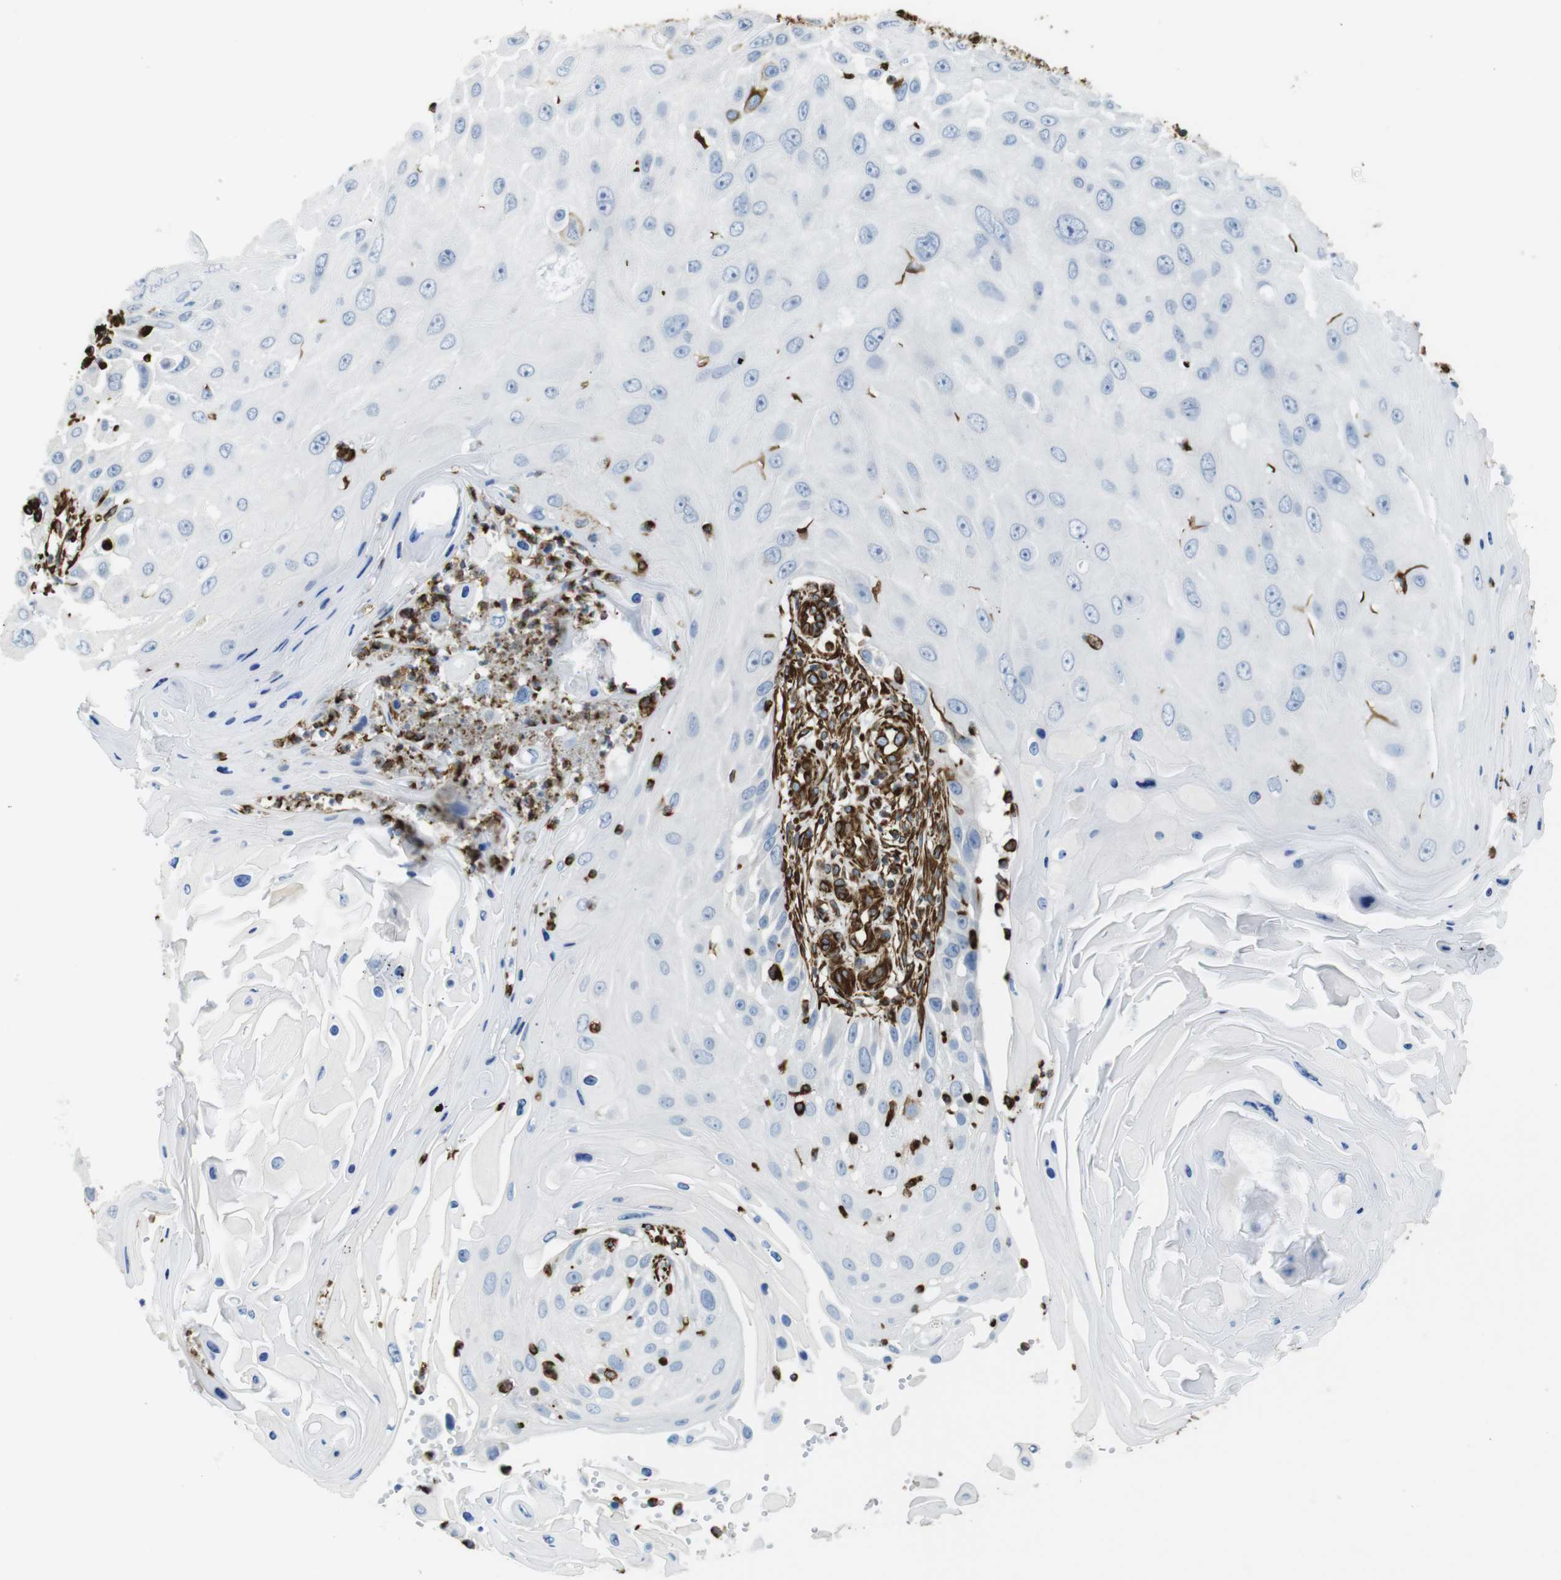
{"staining": {"intensity": "negative", "quantity": "none", "location": "none"}, "tissue": "skin cancer", "cell_type": "Tumor cells", "image_type": "cancer", "snomed": [{"axis": "morphology", "description": "Squamous cell carcinoma, NOS"}, {"axis": "topography", "description": "Skin"}], "caption": "Human skin cancer (squamous cell carcinoma) stained for a protein using IHC shows no expression in tumor cells.", "gene": "RALGPS1", "patient": {"sex": "female", "age": 44}}